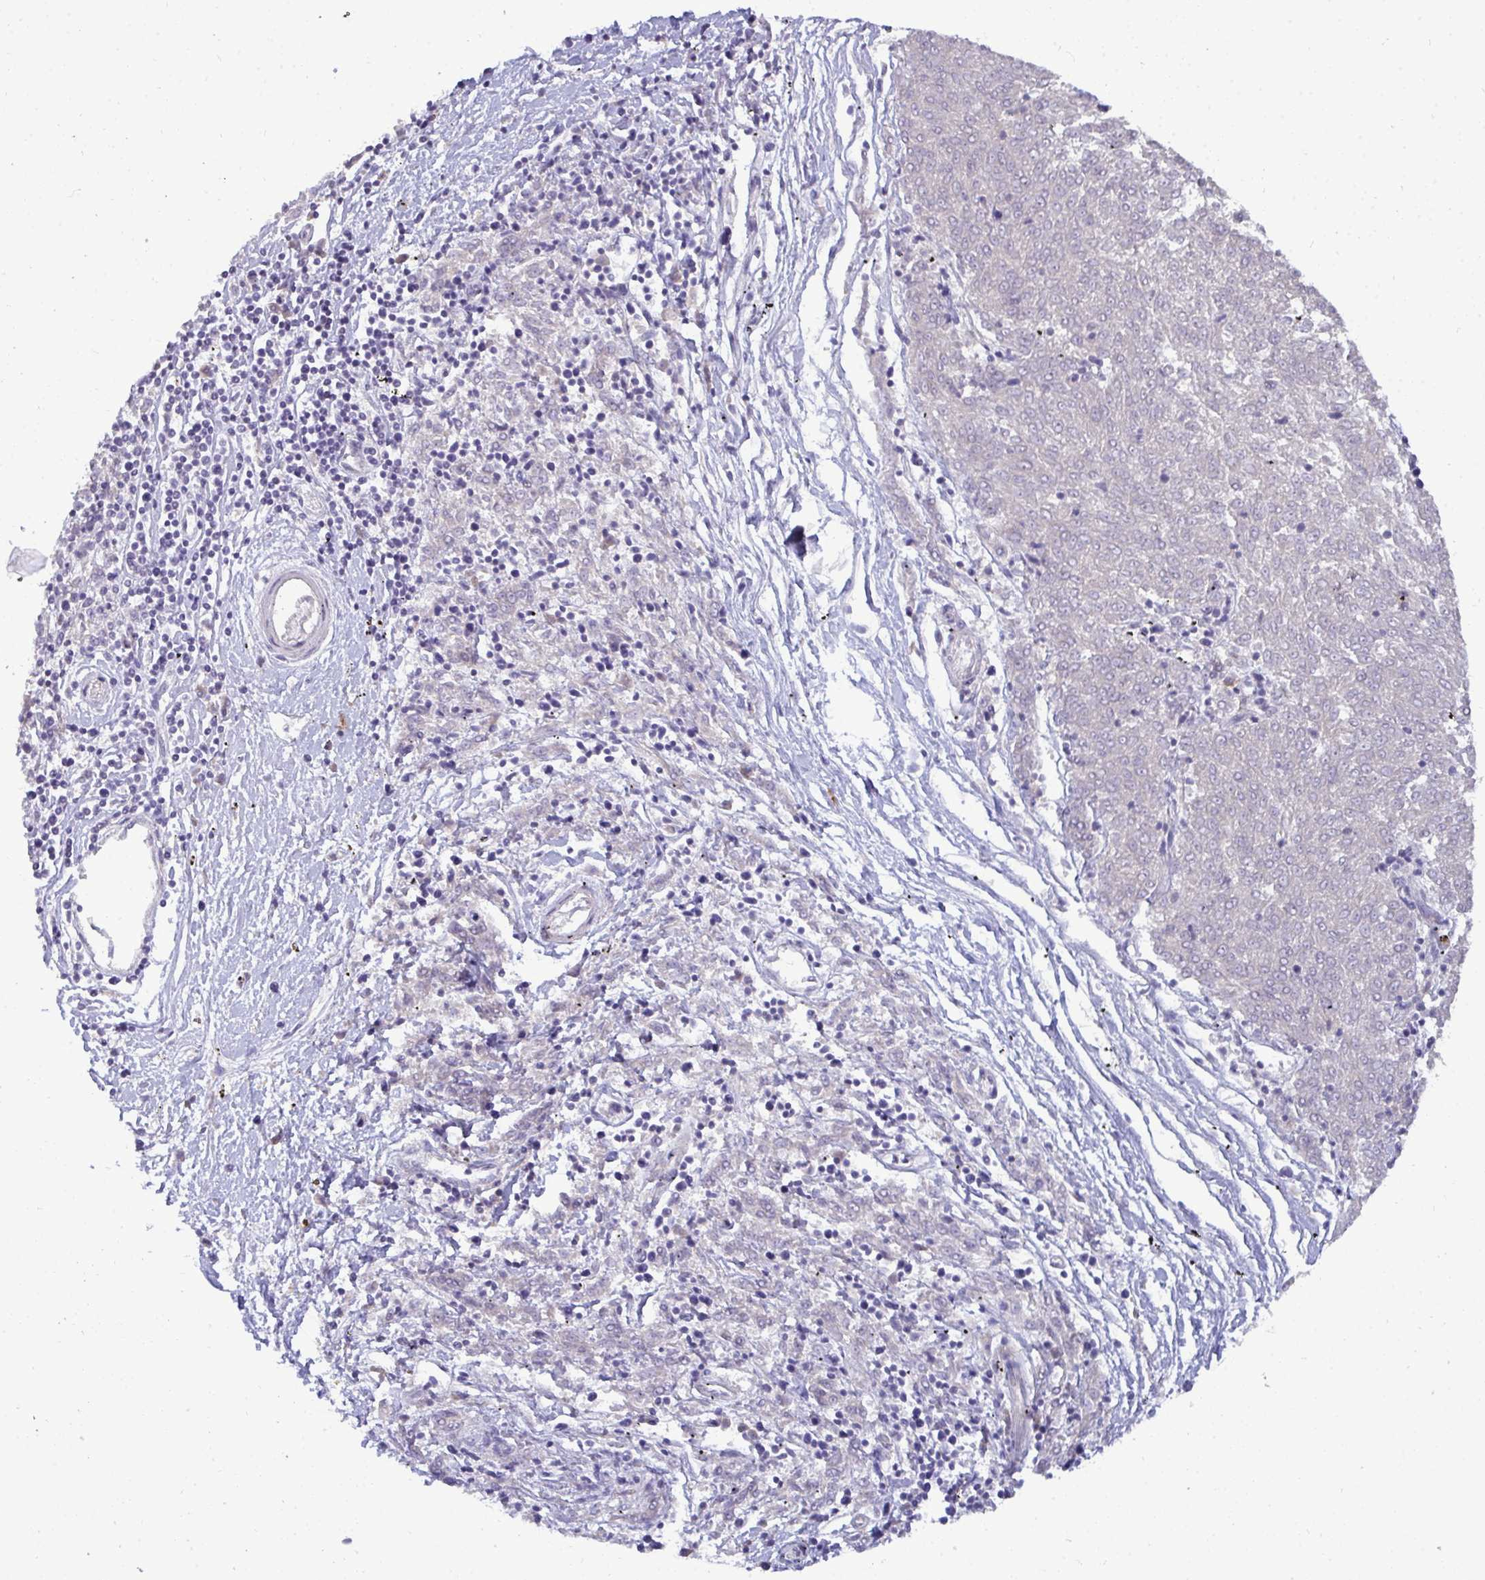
{"staining": {"intensity": "negative", "quantity": "none", "location": "none"}, "tissue": "melanoma", "cell_type": "Tumor cells", "image_type": "cancer", "snomed": [{"axis": "morphology", "description": "Malignant melanoma, NOS"}, {"axis": "topography", "description": "Skin"}], "caption": "Immunohistochemistry (IHC) histopathology image of neoplastic tissue: human melanoma stained with DAB shows no significant protein expression in tumor cells. (IHC, brightfield microscopy, high magnification).", "gene": "SH2D1B", "patient": {"sex": "female", "age": 72}}